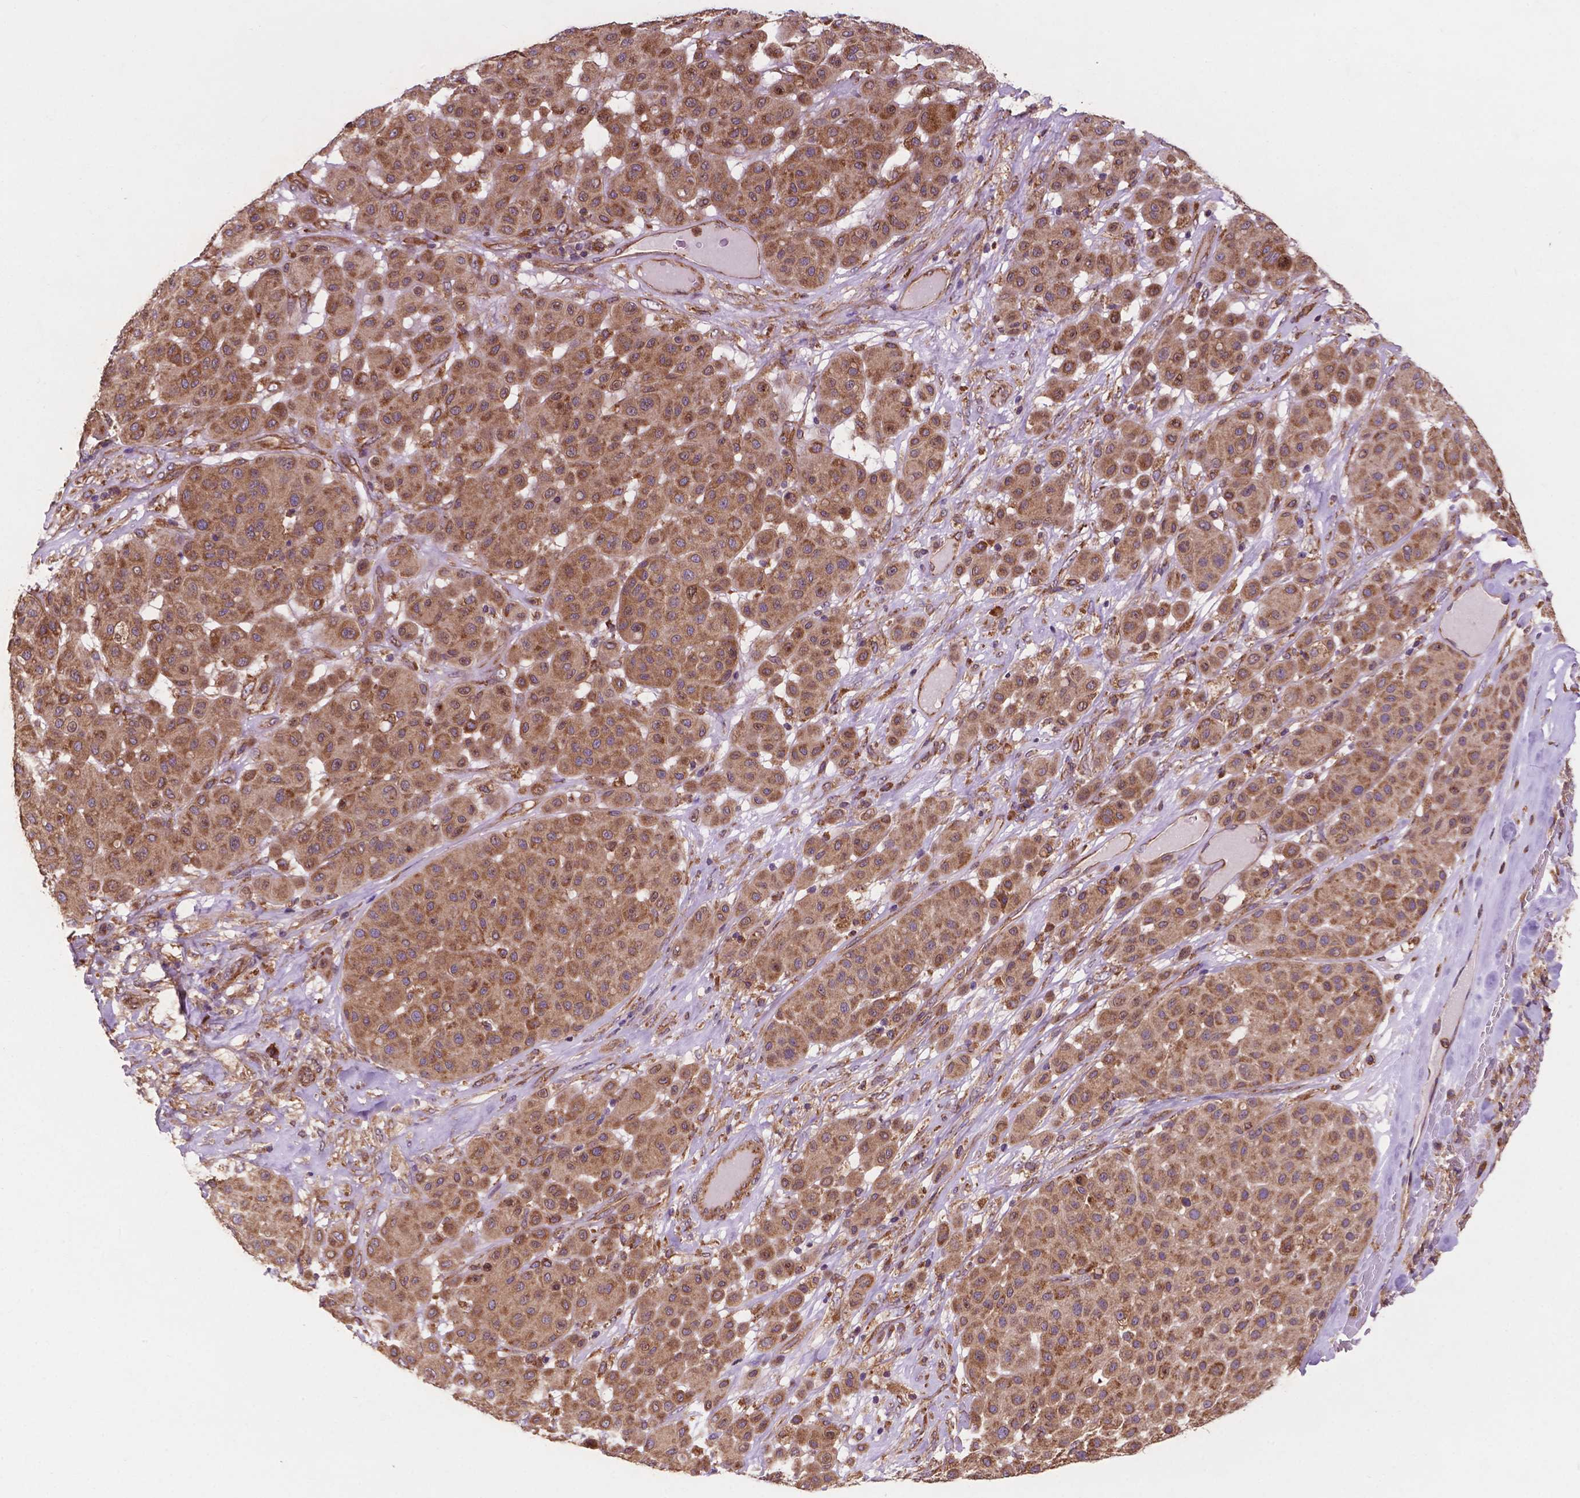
{"staining": {"intensity": "moderate", "quantity": ">75%", "location": "cytoplasmic/membranous"}, "tissue": "melanoma", "cell_type": "Tumor cells", "image_type": "cancer", "snomed": [{"axis": "morphology", "description": "Malignant melanoma, Metastatic site"}, {"axis": "topography", "description": "Smooth muscle"}], "caption": "This photomicrograph demonstrates immunohistochemistry staining of malignant melanoma (metastatic site), with medium moderate cytoplasmic/membranous positivity in approximately >75% of tumor cells.", "gene": "CCDC71L", "patient": {"sex": "male", "age": 41}}